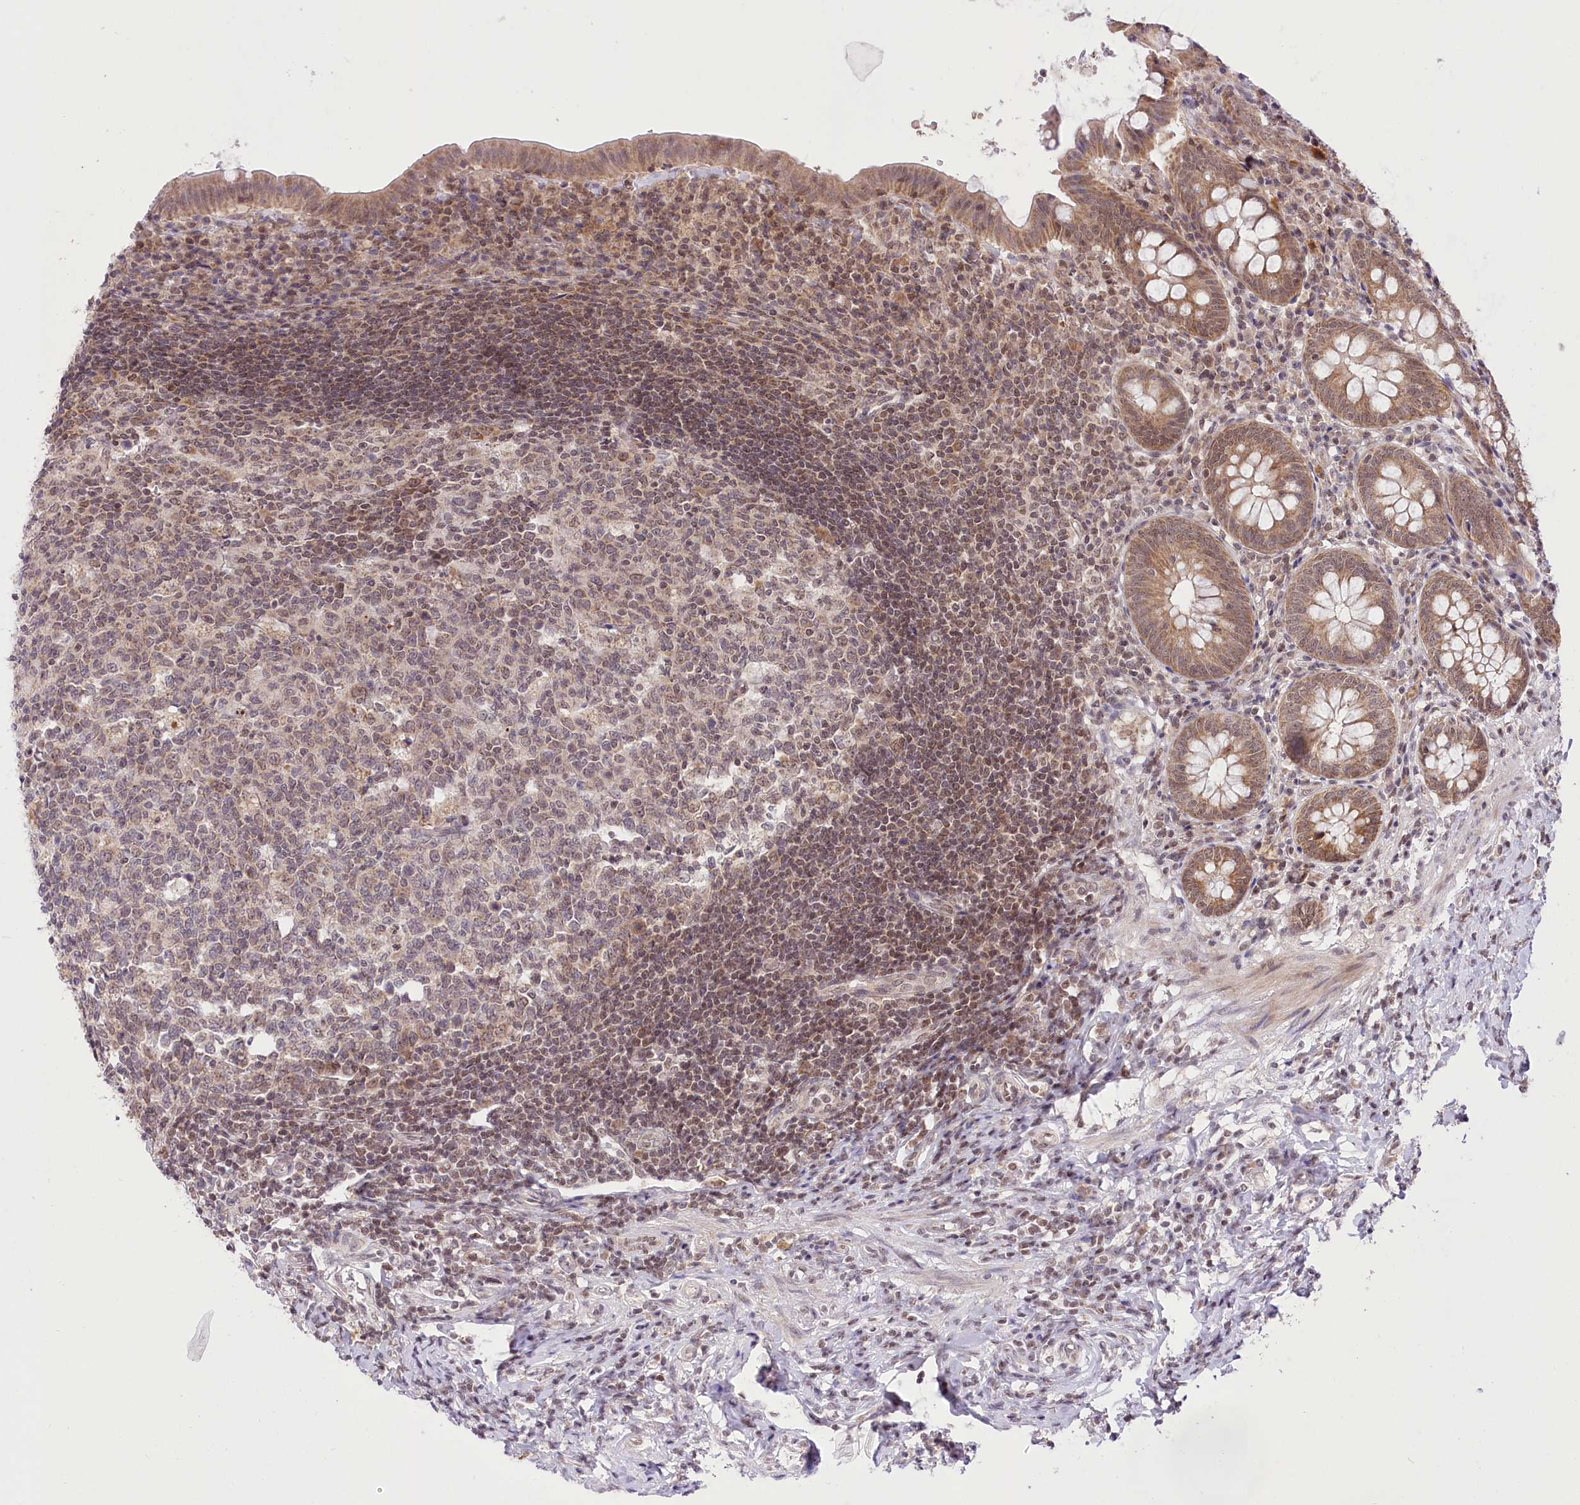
{"staining": {"intensity": "moderate", "quantity": ">75%", "location": "cytoplasmic/membranous,nuclear"}, "tissue": "appendix", "cell_type": "Glandular cells", "image_type": "normal", "snomed": [{"axis": "morphology", "description": "Normal tissue, NOS"}, {"axis": "topography", "description": "Appendix"}], "caption": "This histopathology image exhibits immunohistochemistry staining of normal human appendix, with medium moderate cytoplasmic/membranous,nuclear expression in about >75% of glandular cells.", "gene": "ZMAT2", "patient": {"sex": "female", "age": 54}}